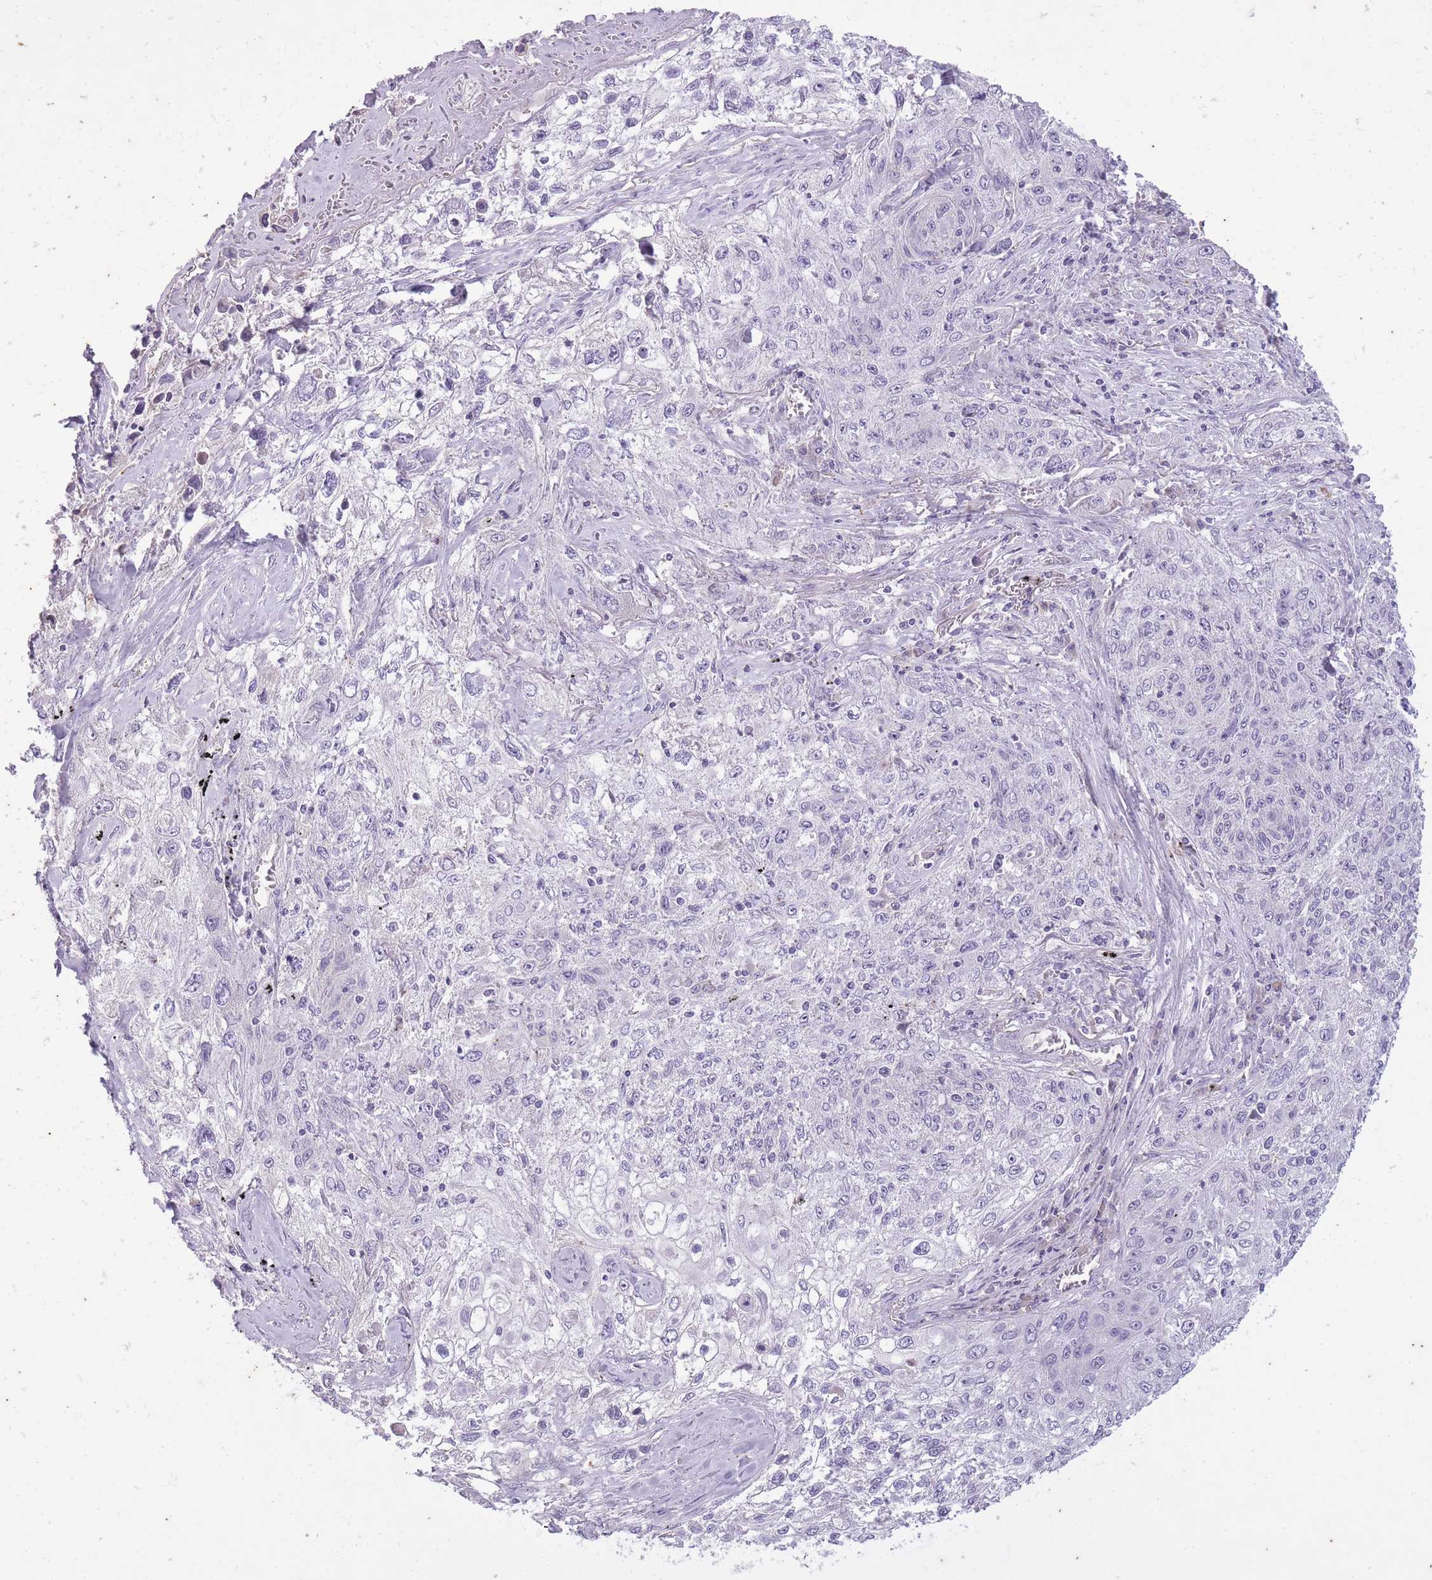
{"staining": {"intensity": "negative", "quantity": "none", "location": "none"}, "tissue": "lung cancer", "cell_type": "Tumor cells", "image_type": "cancer", "snomed": [{"axis": "morphology", "description": "Squamous cell carcinoma, NOS"}, {"axis": "topography", "description": "Lung"}], "caption": "Immunohistochemical staining of human lung cancer shows no significant positivity in tumor cells.", "gene": "CNTNAP3", "patient": {"sex": "female", "age": 69}}